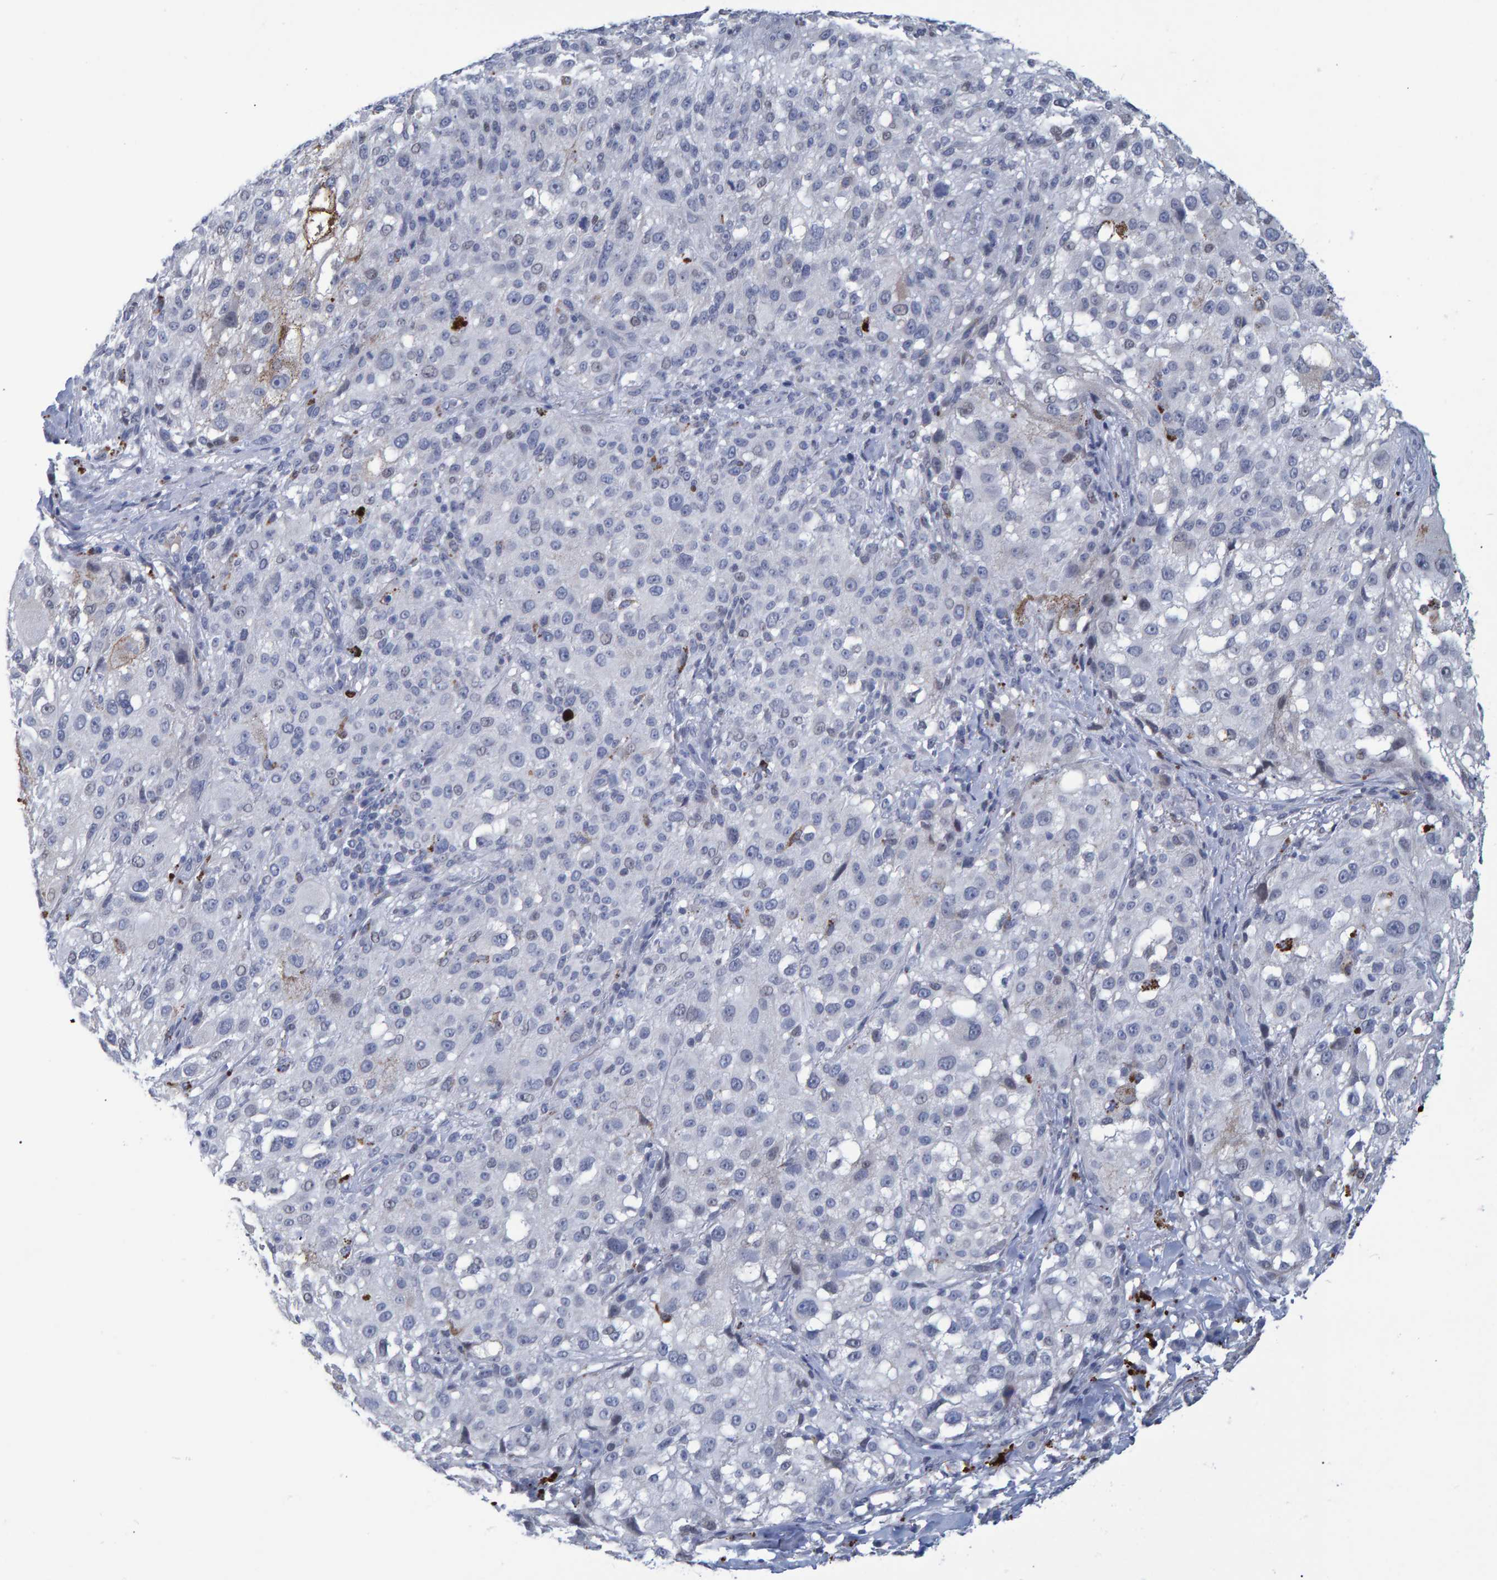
{"staining": {"intensity": "negative", "quantity": "none", "location": "none"}, "tissue": "melanoma", "cell_type": "Tumor cells", "image_type": "cancer", "snomed": [{"axis": "morphology", "description": "Necrosis, NOS"}, {"axis": "morphology", "description": "Malignant melanoma, NOS"}, {"axis": "topography", "description": "Skin"}], "caption": "Malignant melanoma stained for a protein using IHC exhibits no positivity tumor cells.", "gene": "PROCA1", "patient": {"sex": "female", "age": 87}}